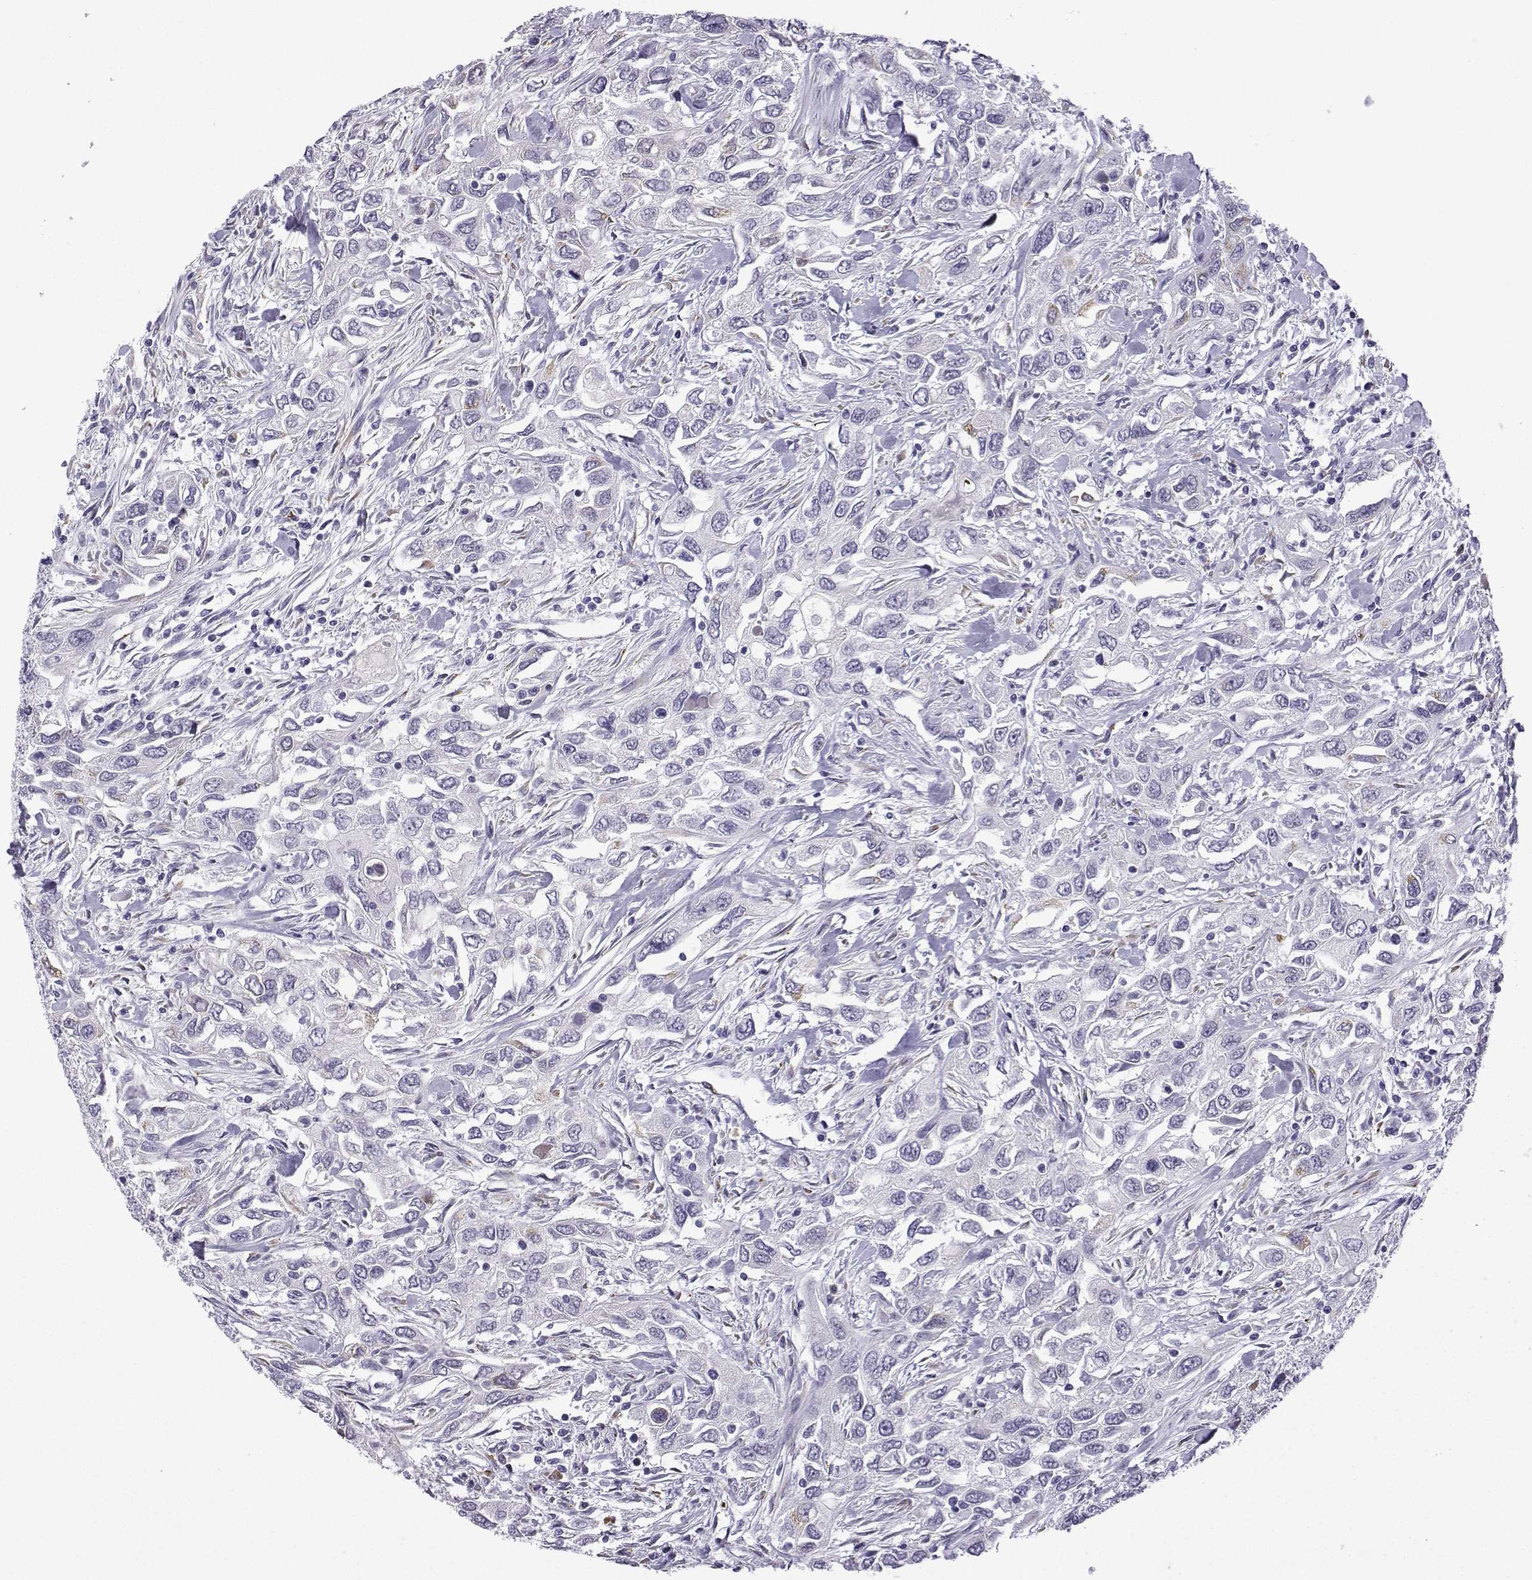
{"staining": {"intensity": "negative", "quantity": "none", "location": "none"}, "tissue": "urothelial cancer", "cell_type": "Tumor cells", "image_type": "cancer", "snomed": [{"axis": "morphology", "description": "Urothelial carcinoma, High grade"}, {"axis": "topography", "description": "Urinary bladder"}], "caption": "DAB immunohistochemical staining of human high-grade urothelial carcinoma exhibits no significant positivity in tumor cells.", "gene": "MRGBP", "patient": {"sex": "male", "age": 76}}